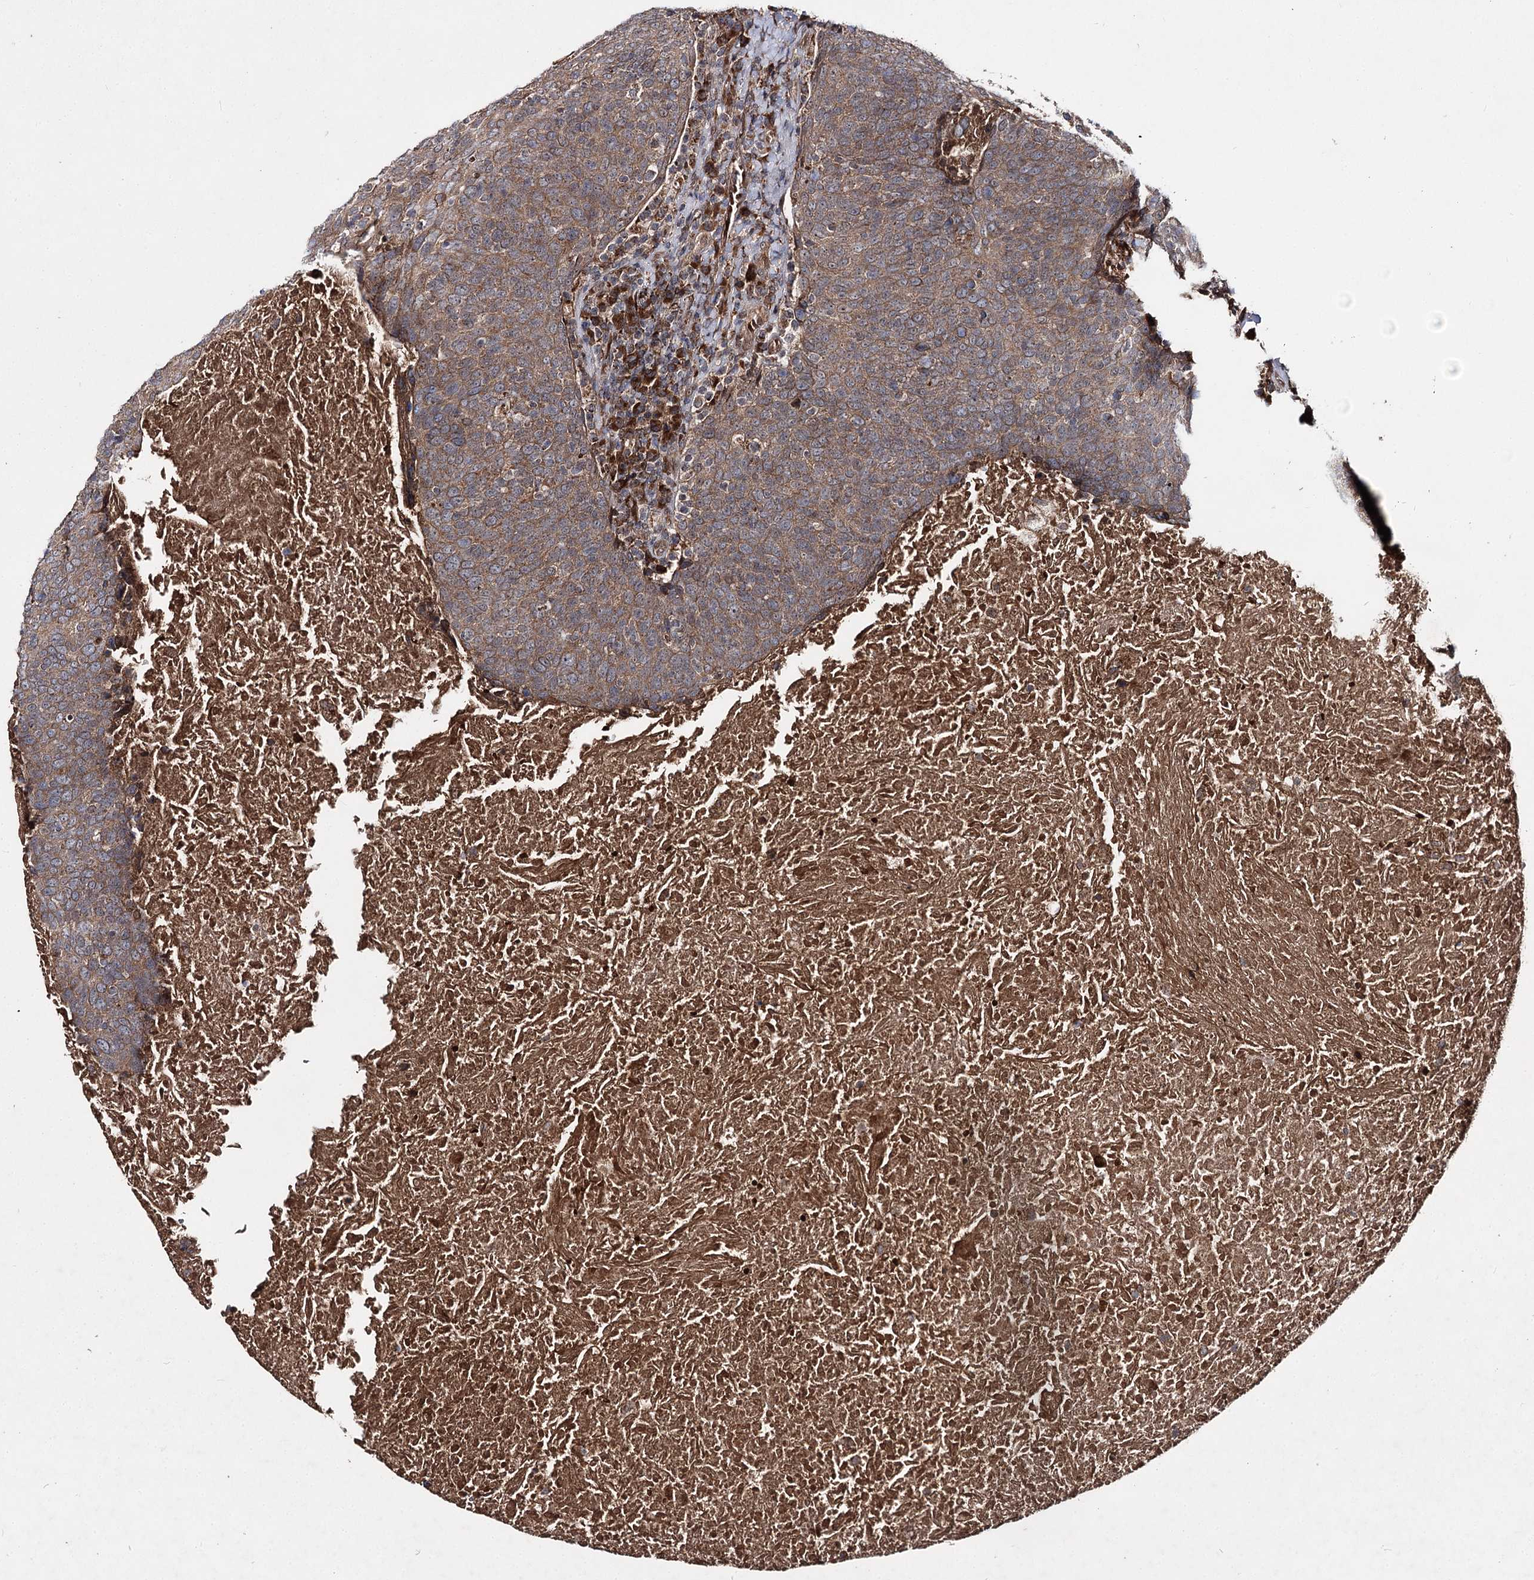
{"staining": {"intensity": "moderate", "quantity": ">75%", "location": "cytoplasmic/membranous"}, "tissue": "head and neck cancer", "cell_type": "Tumor cells", "image_type": "cancer", "snomed": [{"axis": "morphology", "description": "Squamous cell carcinoma, NOS"}, {"axis": "morphology", "description": "Squamous cell carcinoma, metastatic, NOS"}, {"axis": "topography", "description": "Lymph node"}, {"axis": "topography", "description": "Head-Neck"}], "caption": "This histopathology image reveals immunohistochemistry (IHC) staining of head and neck metastatic squamous cell carcinoma, with medium moderate cytoplasmic/membranous positivity in about >75% of tumor cells.", "gene": "MSANTD2", "patient": {"sex": "male", "age": 62}}